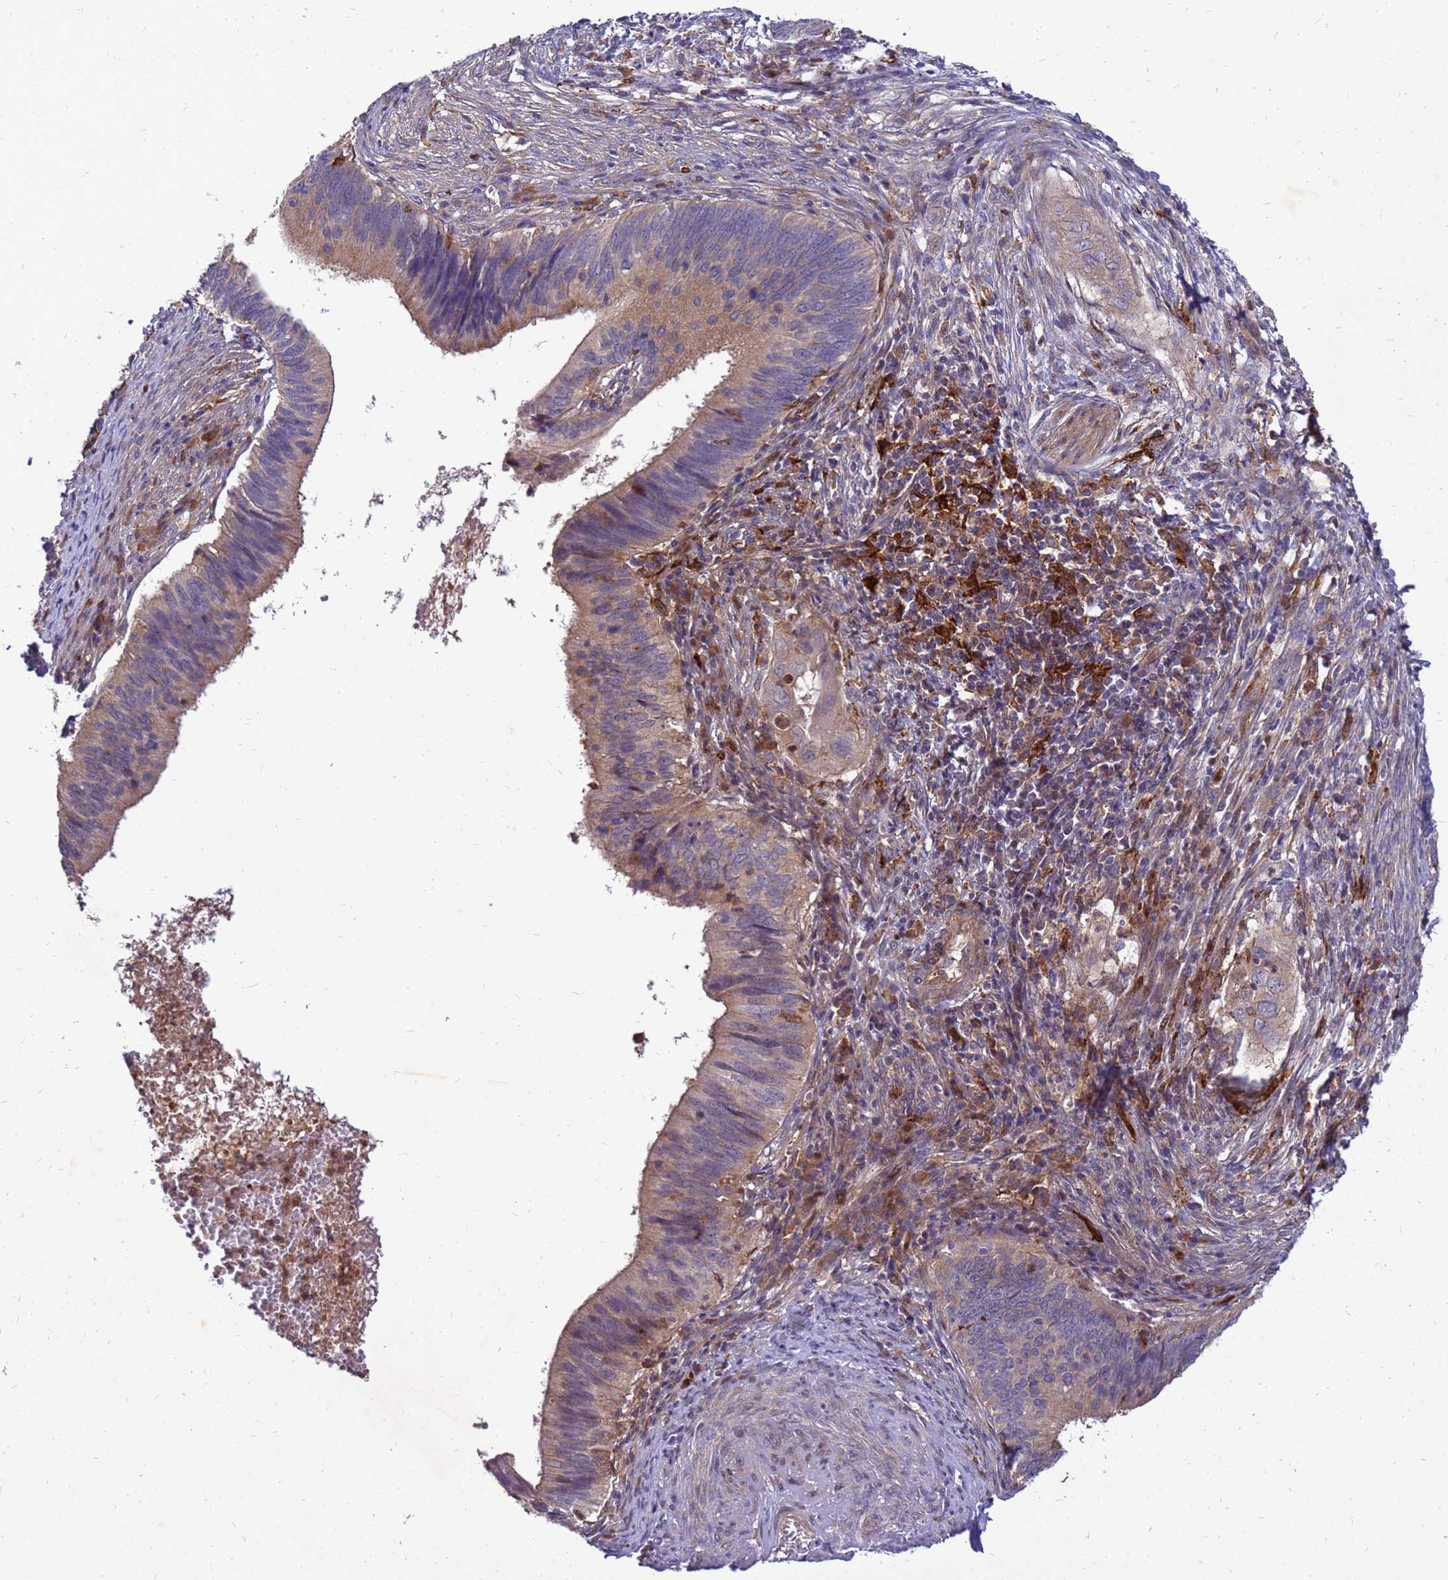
{"staining": {"intensity": "weak", "quantity": ">75%", "location": "cytoplasmic/membranous"}, "tissue": "cervical cancer", "cell_type": "Tumor cells", "image_type": "cancer", "snomed": [{"axis": "morphology", "description": "Adenocarcinoma, NOS"}, {"axis": "topography", "description": "Cervix"}], "caption": "A brown stain shows weak cytoplasmic/membranous staining of a protein in human cervical adenocarcinoma tumor cells.", "gene": "RNF215", "patient": {"sex": "female", "age": 42}}